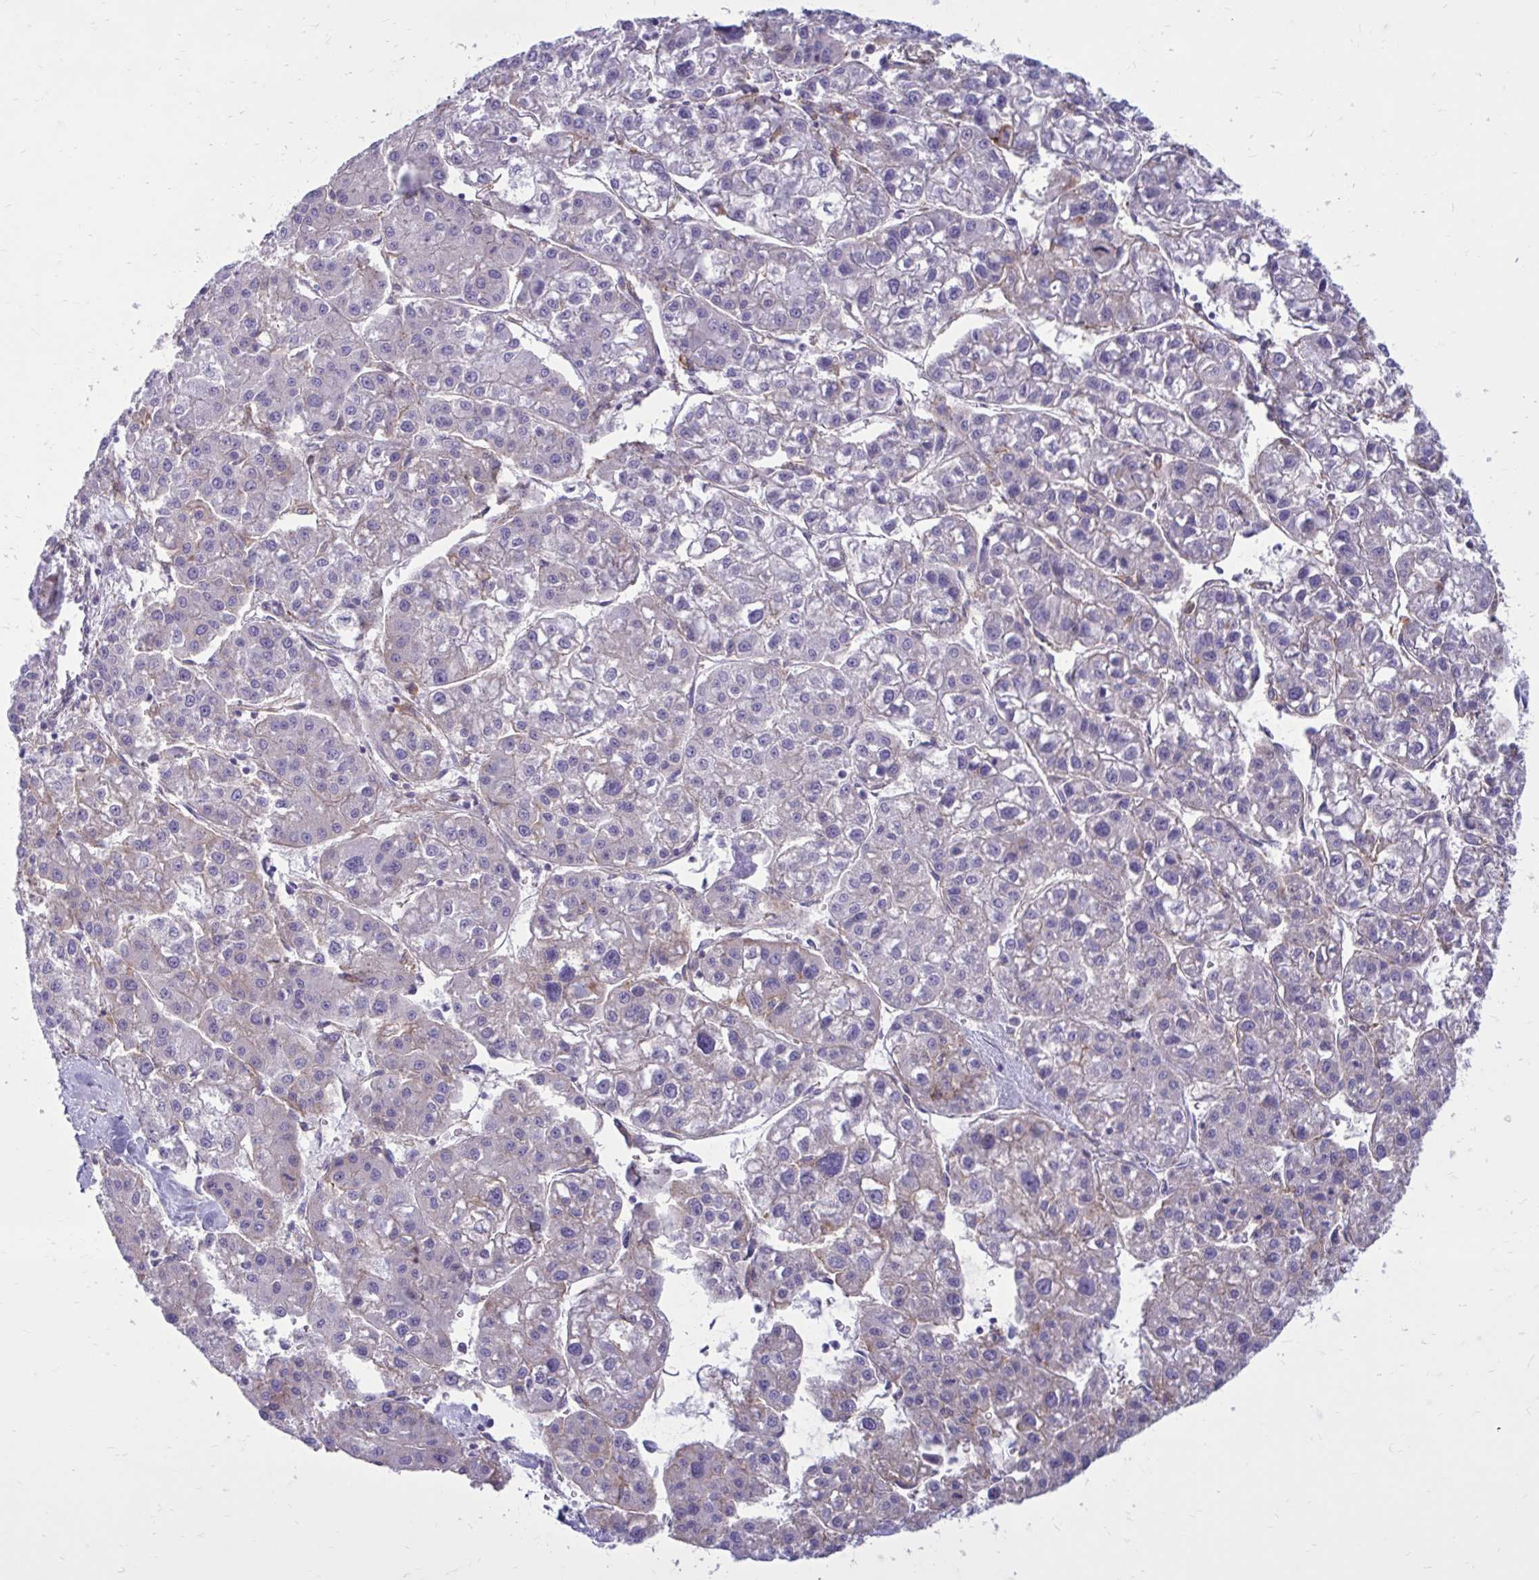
{"staining": {"intensity": "negative", "quantity": "none", "location": "none"}, "tissue": "liver cancer", "cell_type": "Tumor cells", "image_type": "cancer", "snomed": [{"axis": "morphology", "description": "Carcinoma, Hepatocellular, NOS"}, {"axis": "topography", "description": "Liver"}], "caption": "DAB immunohistochemical staining of hepatocellular carcinoma (liver) demonstrates no significant positivity in tumor cells.", "gene": "CLTA", "patient": {"sex": "male", "age": 73}}